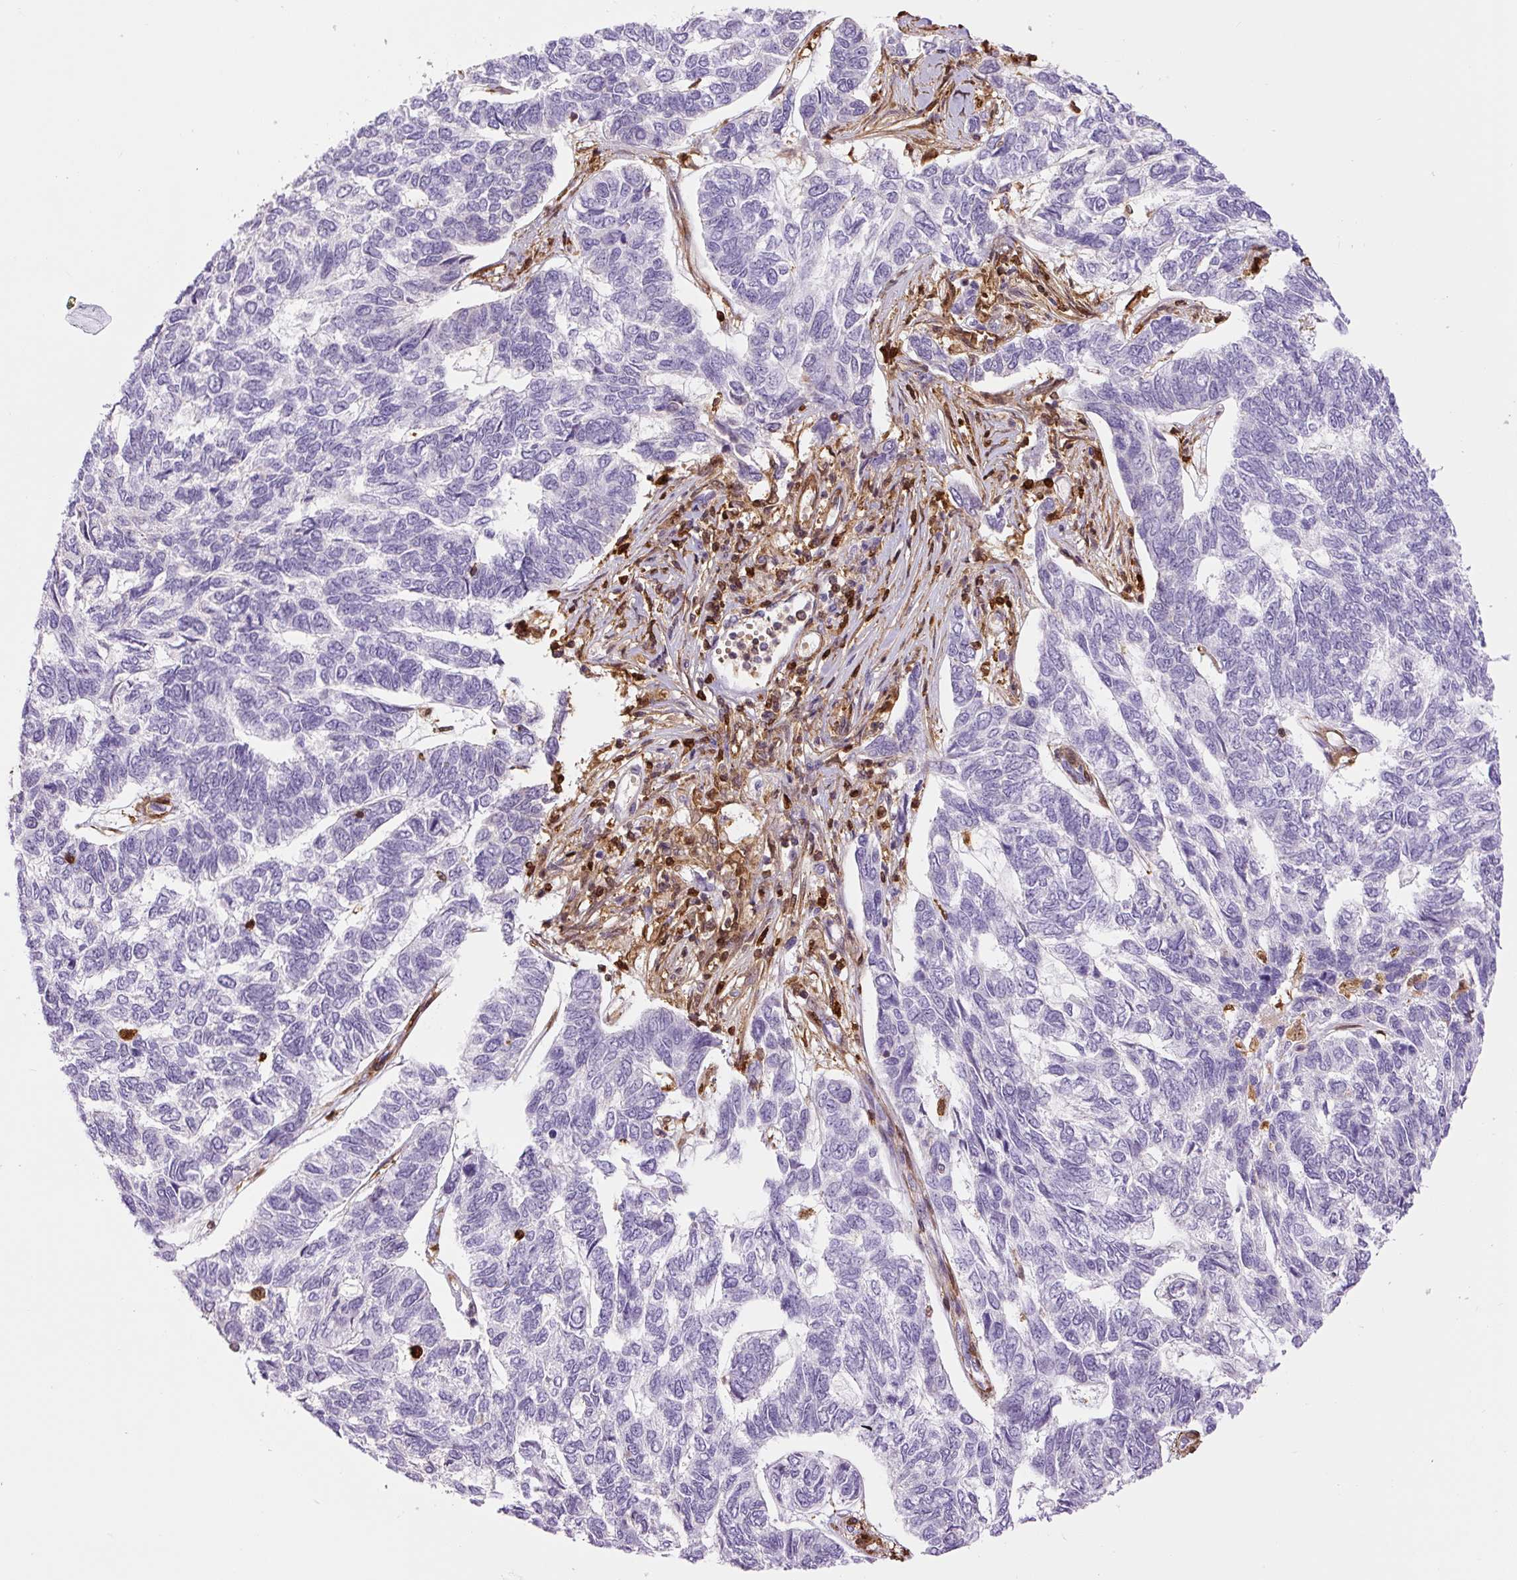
{"staining": {"intensity": "negative", "quantity": "none", "location": "none"}, "tissue": "skin cancer", "cell_type": "Tumor cells", "image_type": "cancer", "snomed": [{"axis": "morphology", "description": "Basal cell carcinoma"}, {"axis": "topography", "description": "Skin"}], "caption": "There is no significant expression in tumor cells of basal cell carcinoma (skin).", "gene": "S100A4", "patient": {"sex": "female", "age": 65}}